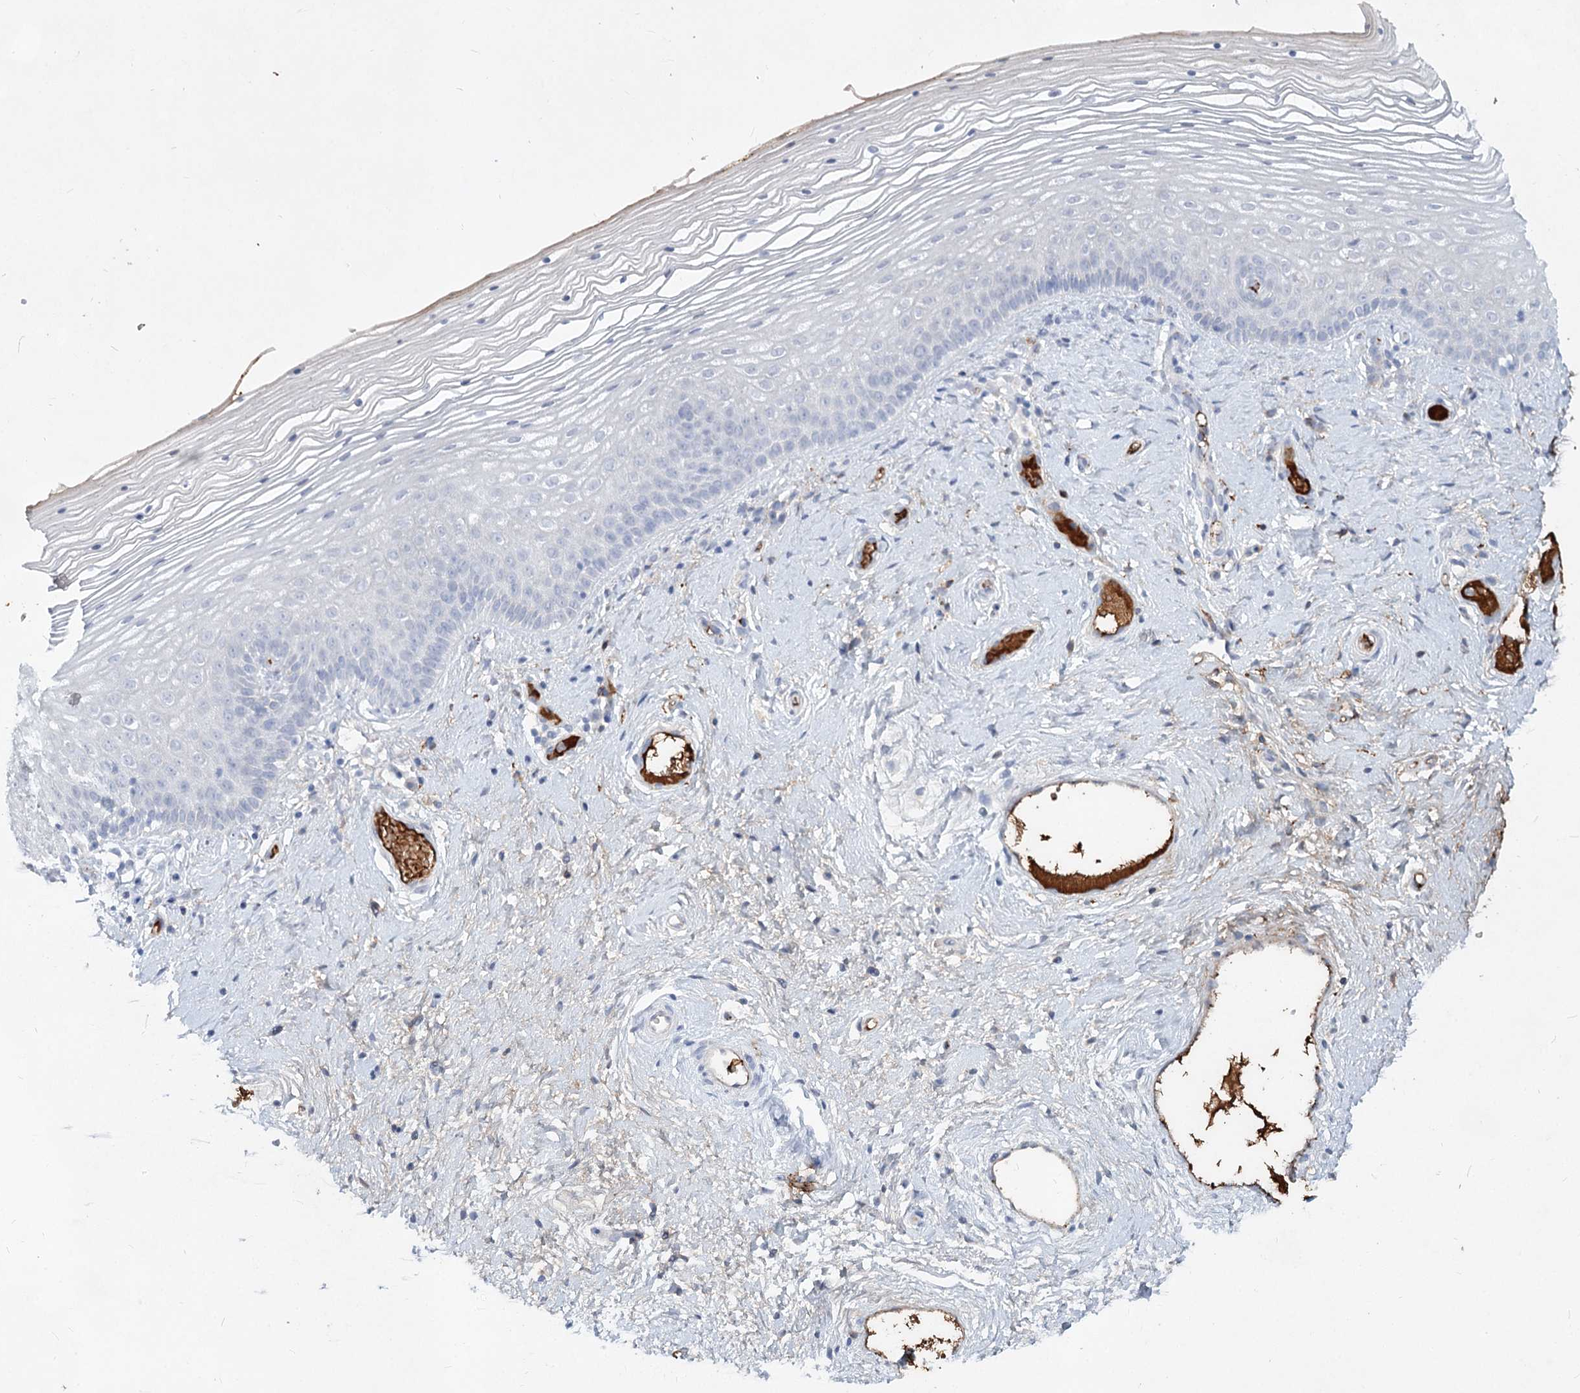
{"staining": {"intensity": "negative", "quantity": "none", "location": "none"}, "tissue": "vagina", "cell_type": "Squamous epithelial cells", "image_type": "normal", "snomed": [{"axis": "morphology", "description": "Normal tissue, NOS"}, {"axis": "topography", "description": "Vagina"}], "caption": "Vagina stained for a protein using immunohistochemistry (IHC) reveals no positivity squamous epithelial cells.", "gene": "TASOR2", "patient": {"sex": "female", "age": 46}}